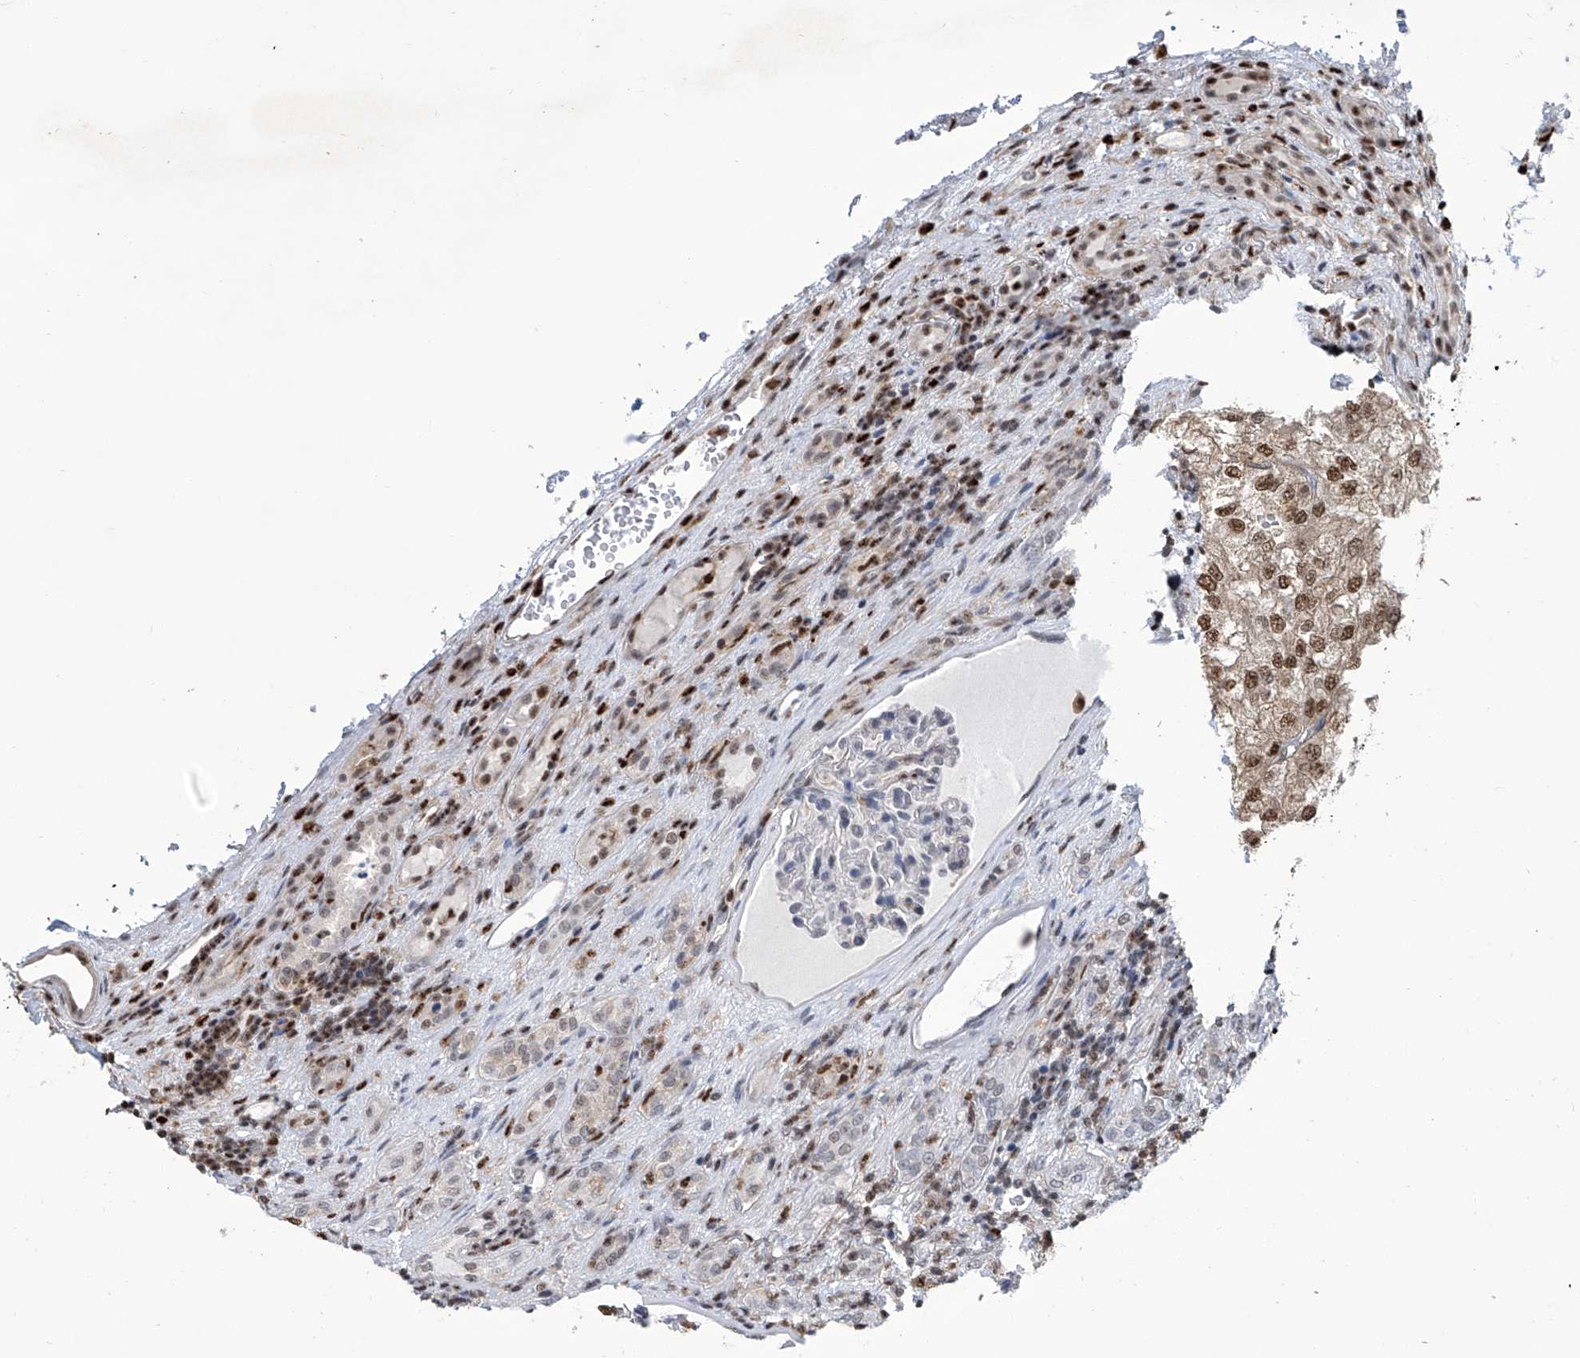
{"staining": {"intensity": "moderate", "quantity": ">75%", "location": "nuclear"}, "tissue": "renal cancer", "cell_type": "Tumor cells", "image_type": "cancer", "snomed": [{"axis": "morphology", "description": "Adenocarcinoma, NOS"}, {"axis": "topography", "description": "Kidney"}], "caption": "DAB (3,3'-diaminobenzidine) immunohistochemical staining of renal cancer displays moderate nuclear protein expression in approximately >75% of tumor cells.", "gene": "SREBF2", "patient": {"sex": "female", "age": 54}}